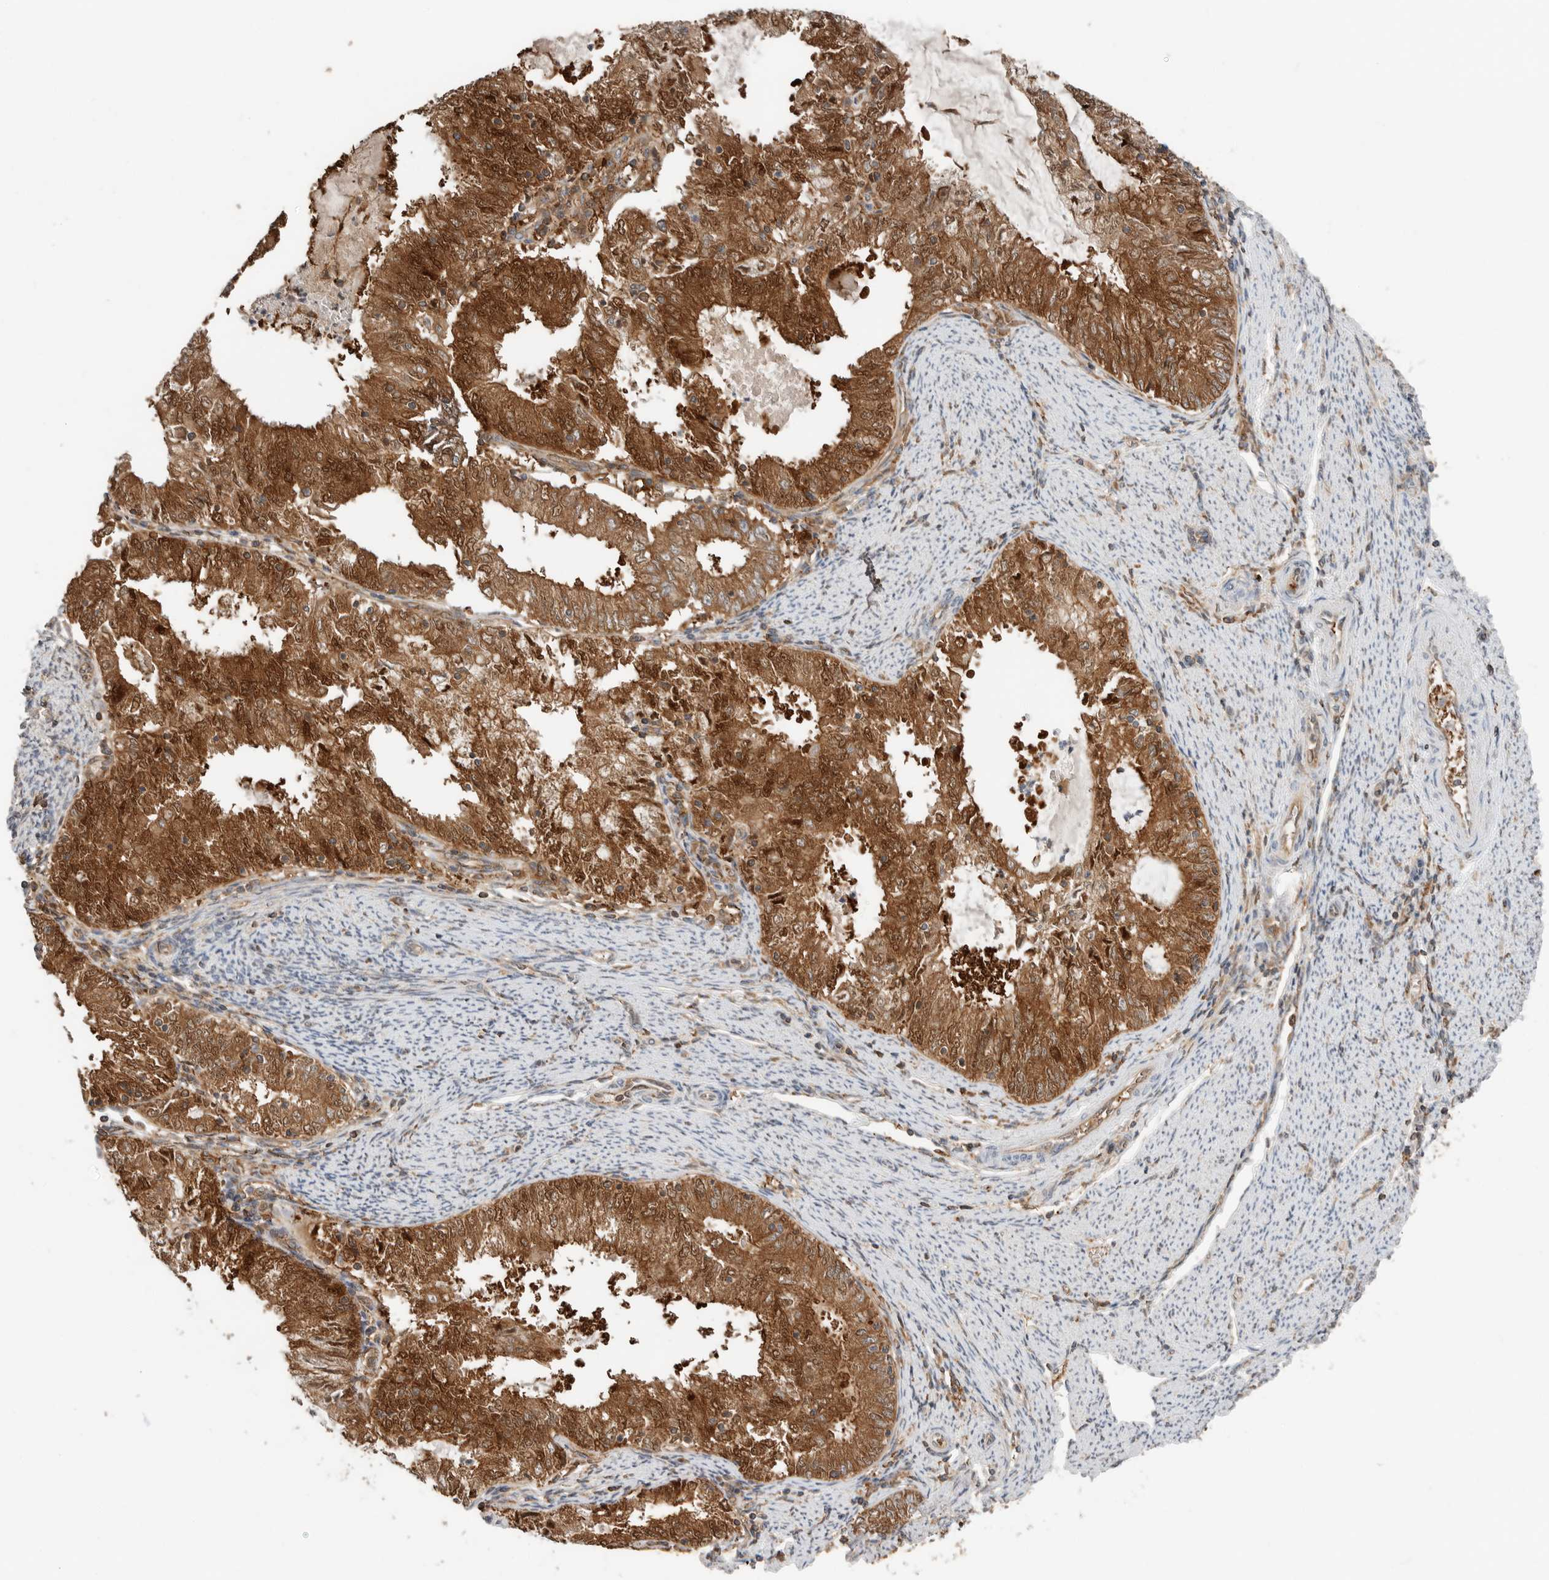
{"staining": {"intensity": "moderate", "quantity": ">75%", "location": "cytoplasmic/membranous,nuclear"}, "tissue": "endometrial cancer", "cell_type": "Tumor cells", "image_type": "cancer", "snomed": [{"axis": "morphology", "description": "Adenocarcinoma, NOS"}, {"axis": "topography", "description": "Endometrium"}], "caption": "Approximately >75% of tumor cells in endometrial adenocarcinoma display moderate cytoplasmic/membranous and nuclear protein staining as visualized by brown immunohistochemical staining.", "gene": "XPNPEP1", "patient": {"sex": "female", "age": 57}}